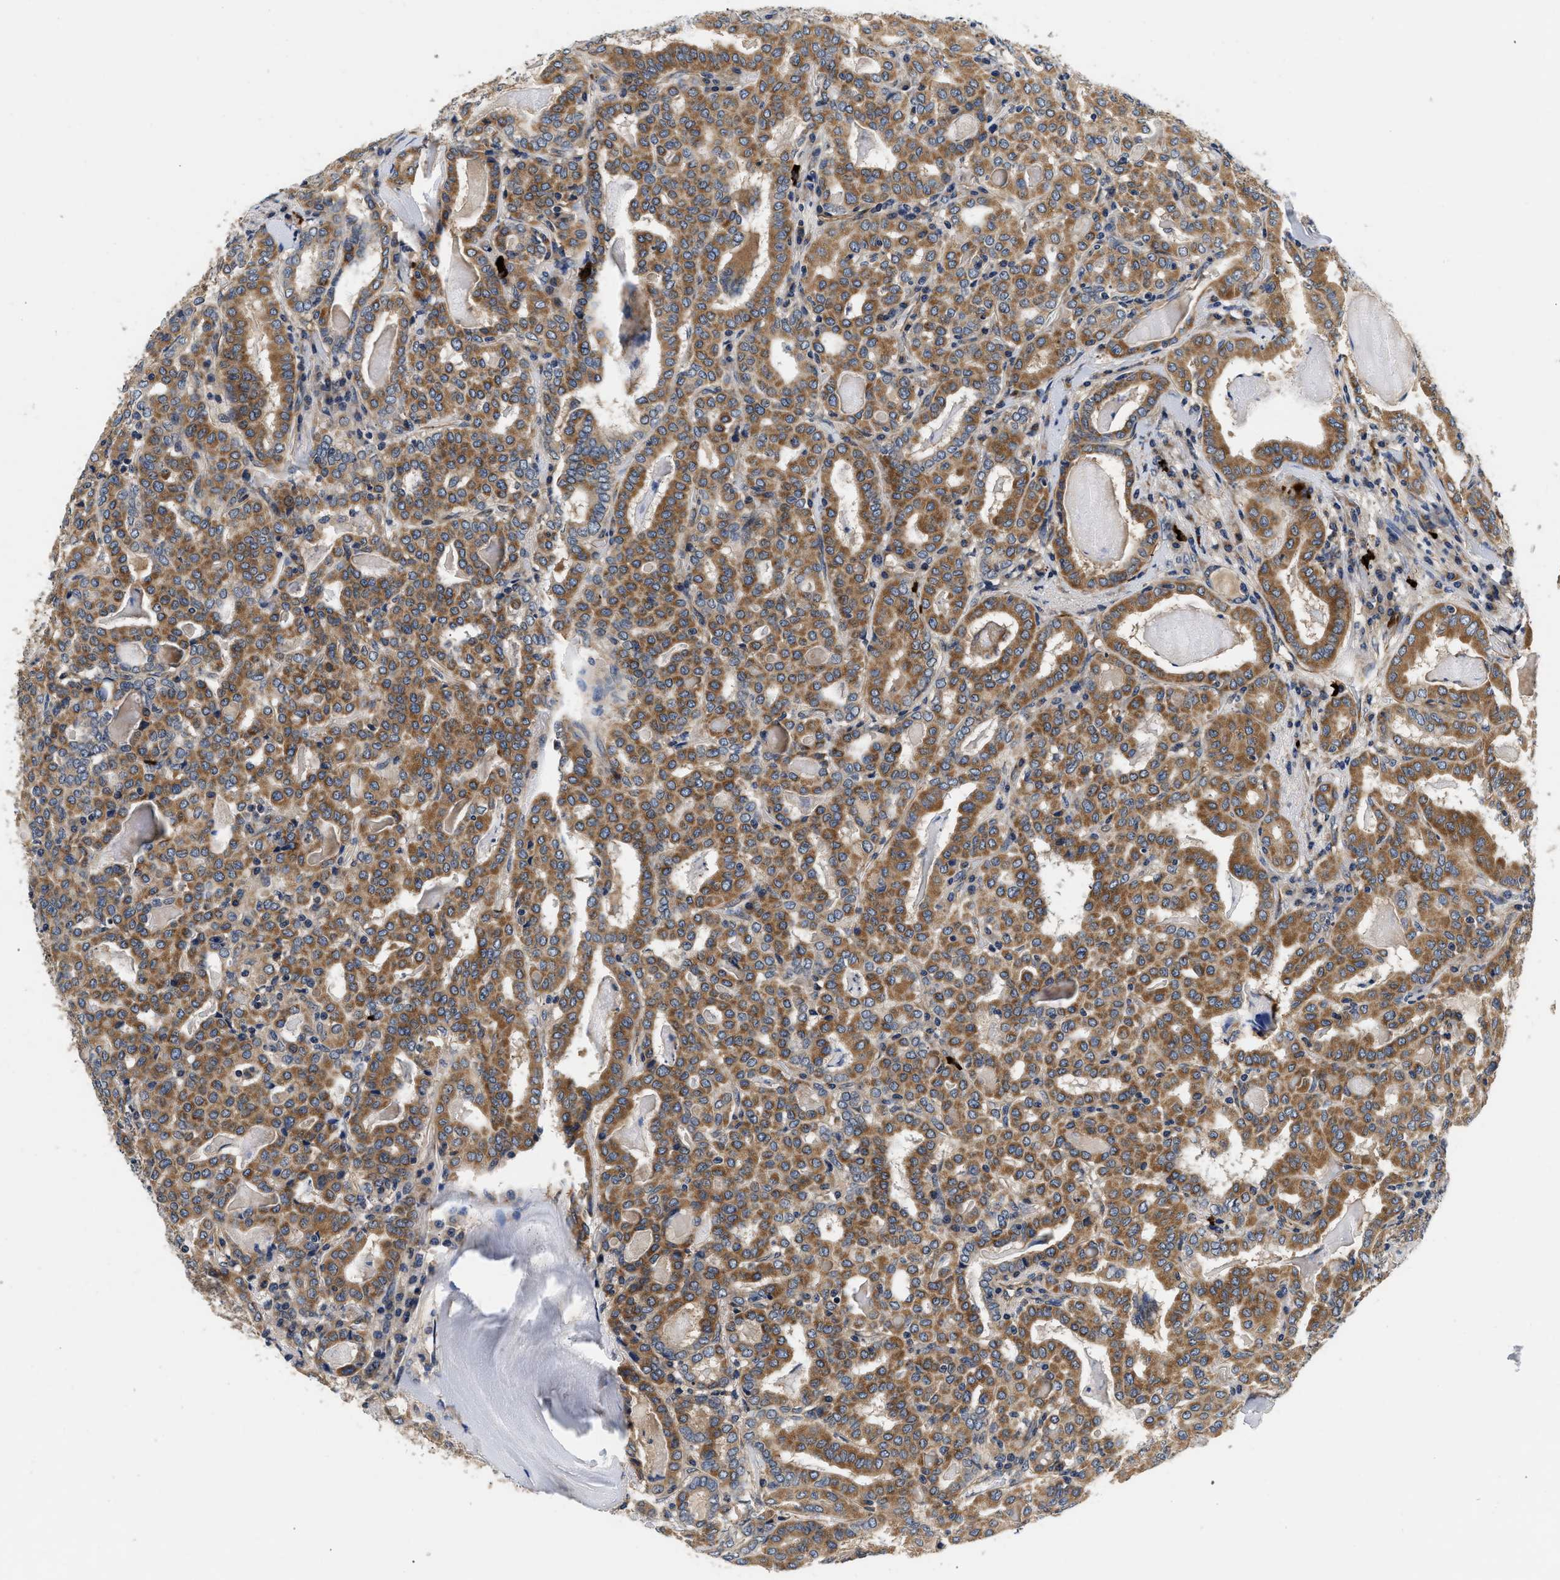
{"staining": {"intensity": "moderate", "quantity": ">75%", "location": "cytoplasmic/membranous"}, "tissue": "thyroid cancer", "cell_type": "Tumor cells", "image_type": "cancer", "snomed": [{"axis": "morphology", "description": "Papillary adenocarcinoma, NOS"}, {"axis": "topography", "description": "Thyroid gland"}], "caption": "IHC histopathology image of neoplastic tissue: papillary adenocarcinoma (thyroid) stained using immunohistochemistry exhibits medium levels of moderate protein expression localized specifically in the cytoplasmic/membranous of tumor cells, appearing as a cytoplasmic/membranous brown color.", "gene": "NME6", "patient": {"sex": "female", "age": 42}}